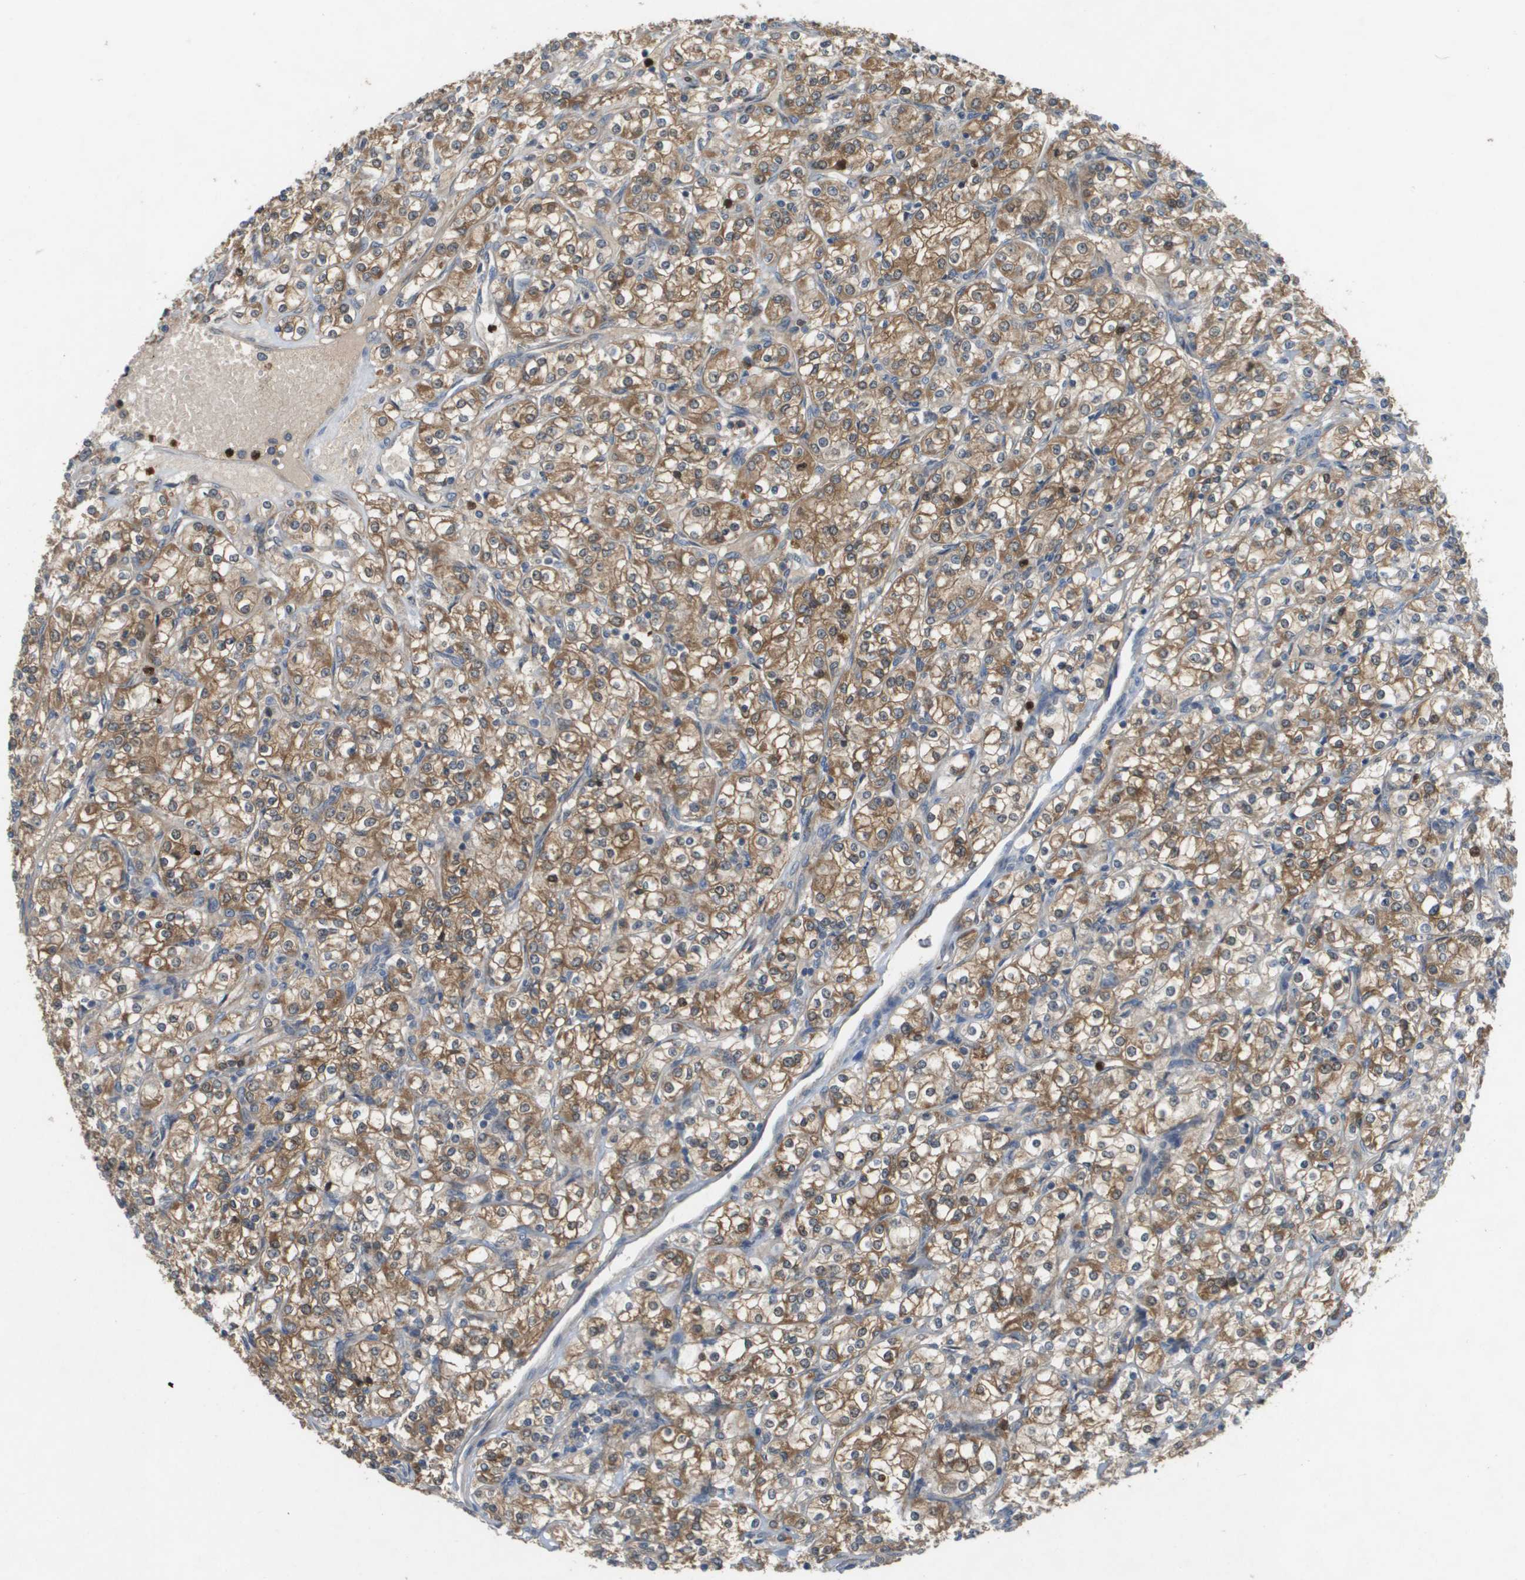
{"staining": {"intensity": "moderate", "quantity": ">75%", "location": "cytoplasmic/membranous"}, "tissue": "renal cancer", "cell_type": "Tumor cells", "image_type": "cancer", "snomed": [{"axis": "morphology", "description": "Adenocarcinoma, NOS"}, {"axis": "topography", "description": "Kidney"}], "caption": "Human renal adenocarcinoma stained with a brown dye shows moderate cytoplasmic/membranous positive positivity in approximately >75% of tumor cells.", "gene": "PALD1", "patient": {"sex": "male", "age": 77}}